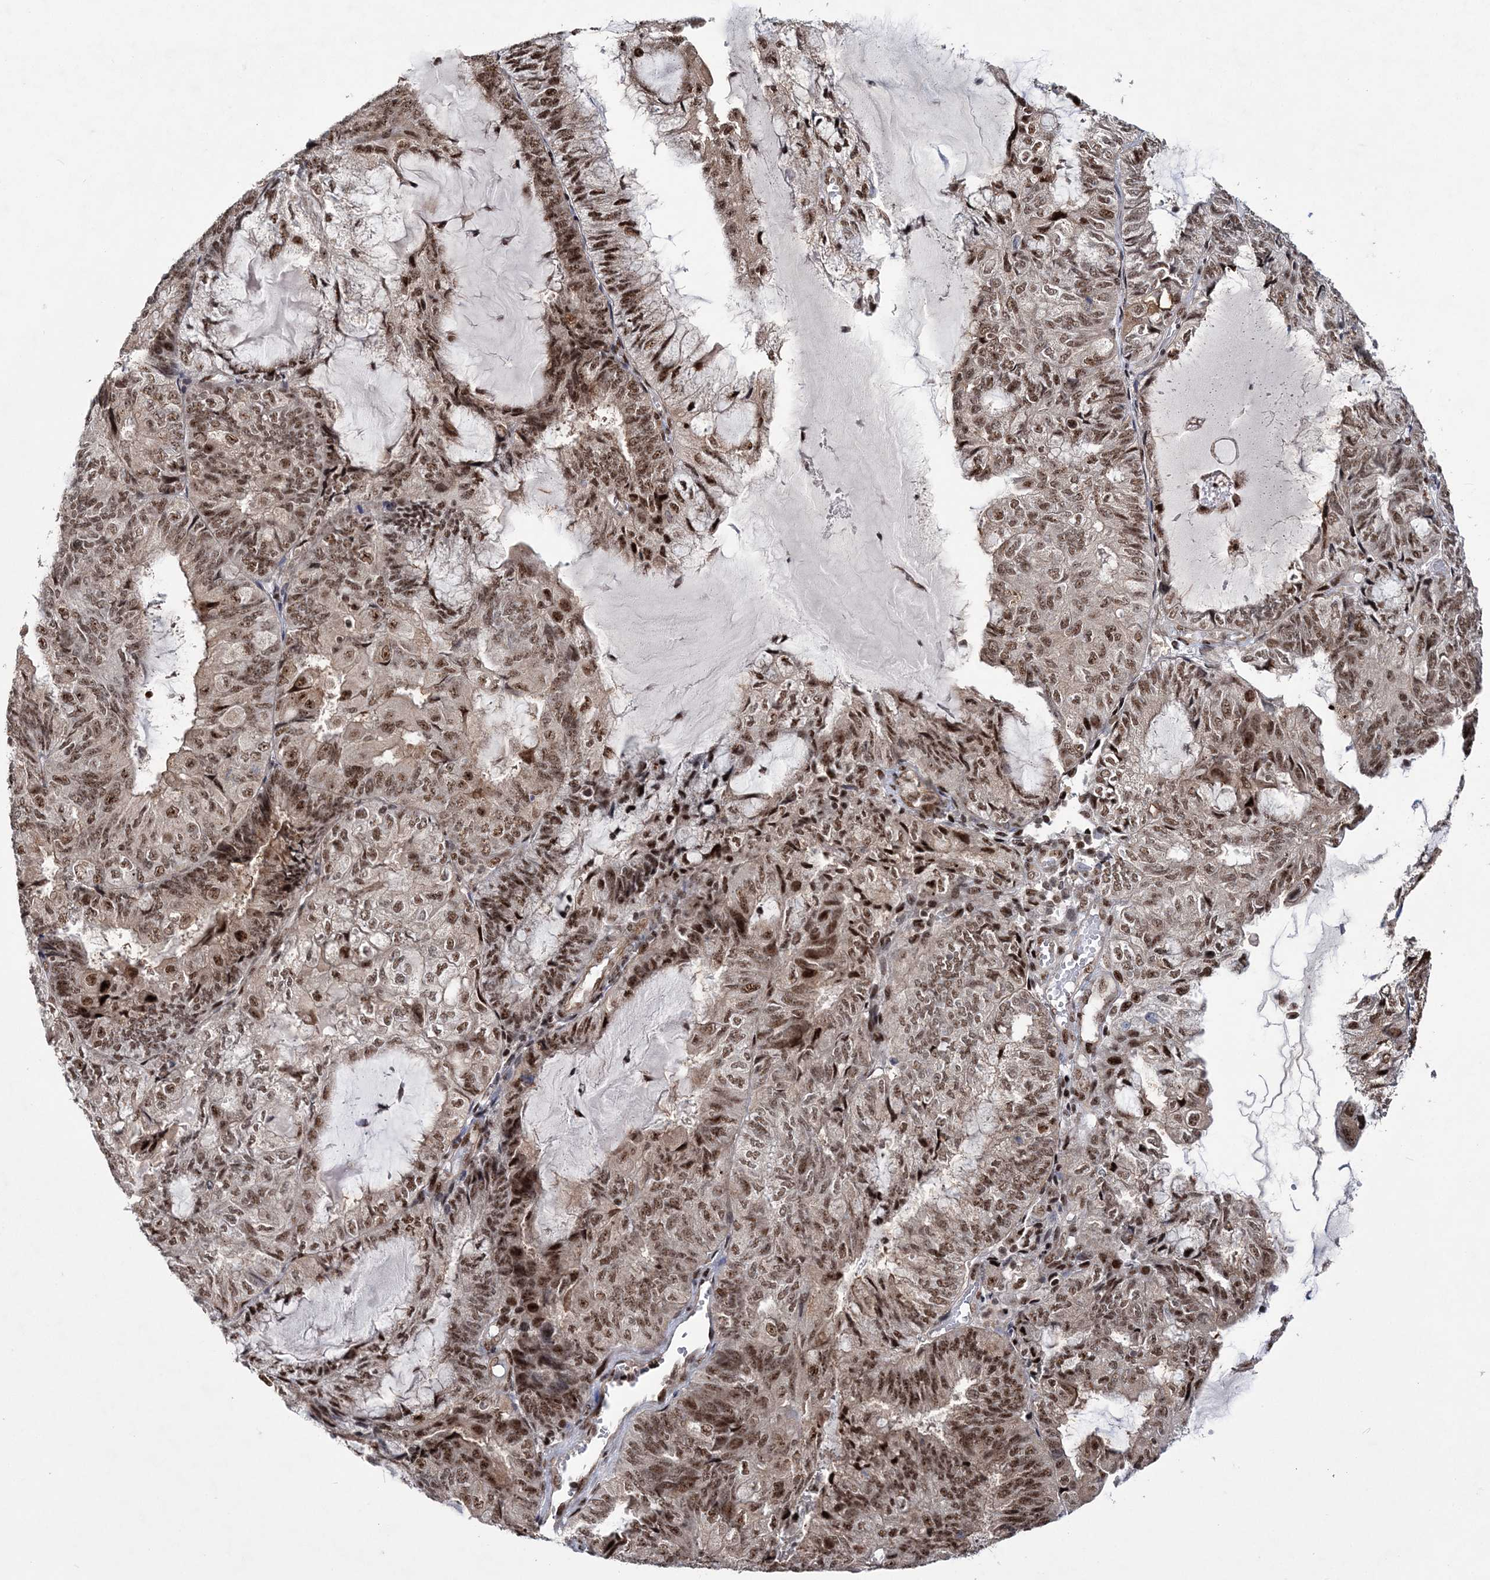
{"staining": {"intensity": "moderate", "quantity": ">75%", "location": "nuclear"}, "tissue": "endometrial cancer", "cell_type": "Tumor cells", "image_type": "cancer", "snomed": [{"axis": "morphology", "description": "Adenocarcinoma, NOS"}, {"axis": "topography", "description": "Endometrium"}], "caption": "The histopathology image reveals staining of endometrial cancer, revealing moderate nuclear protein positivity (brown color) within tumor cells.", "gene": "TATDN2", "patient": {"sex": "female", "age": 81}}